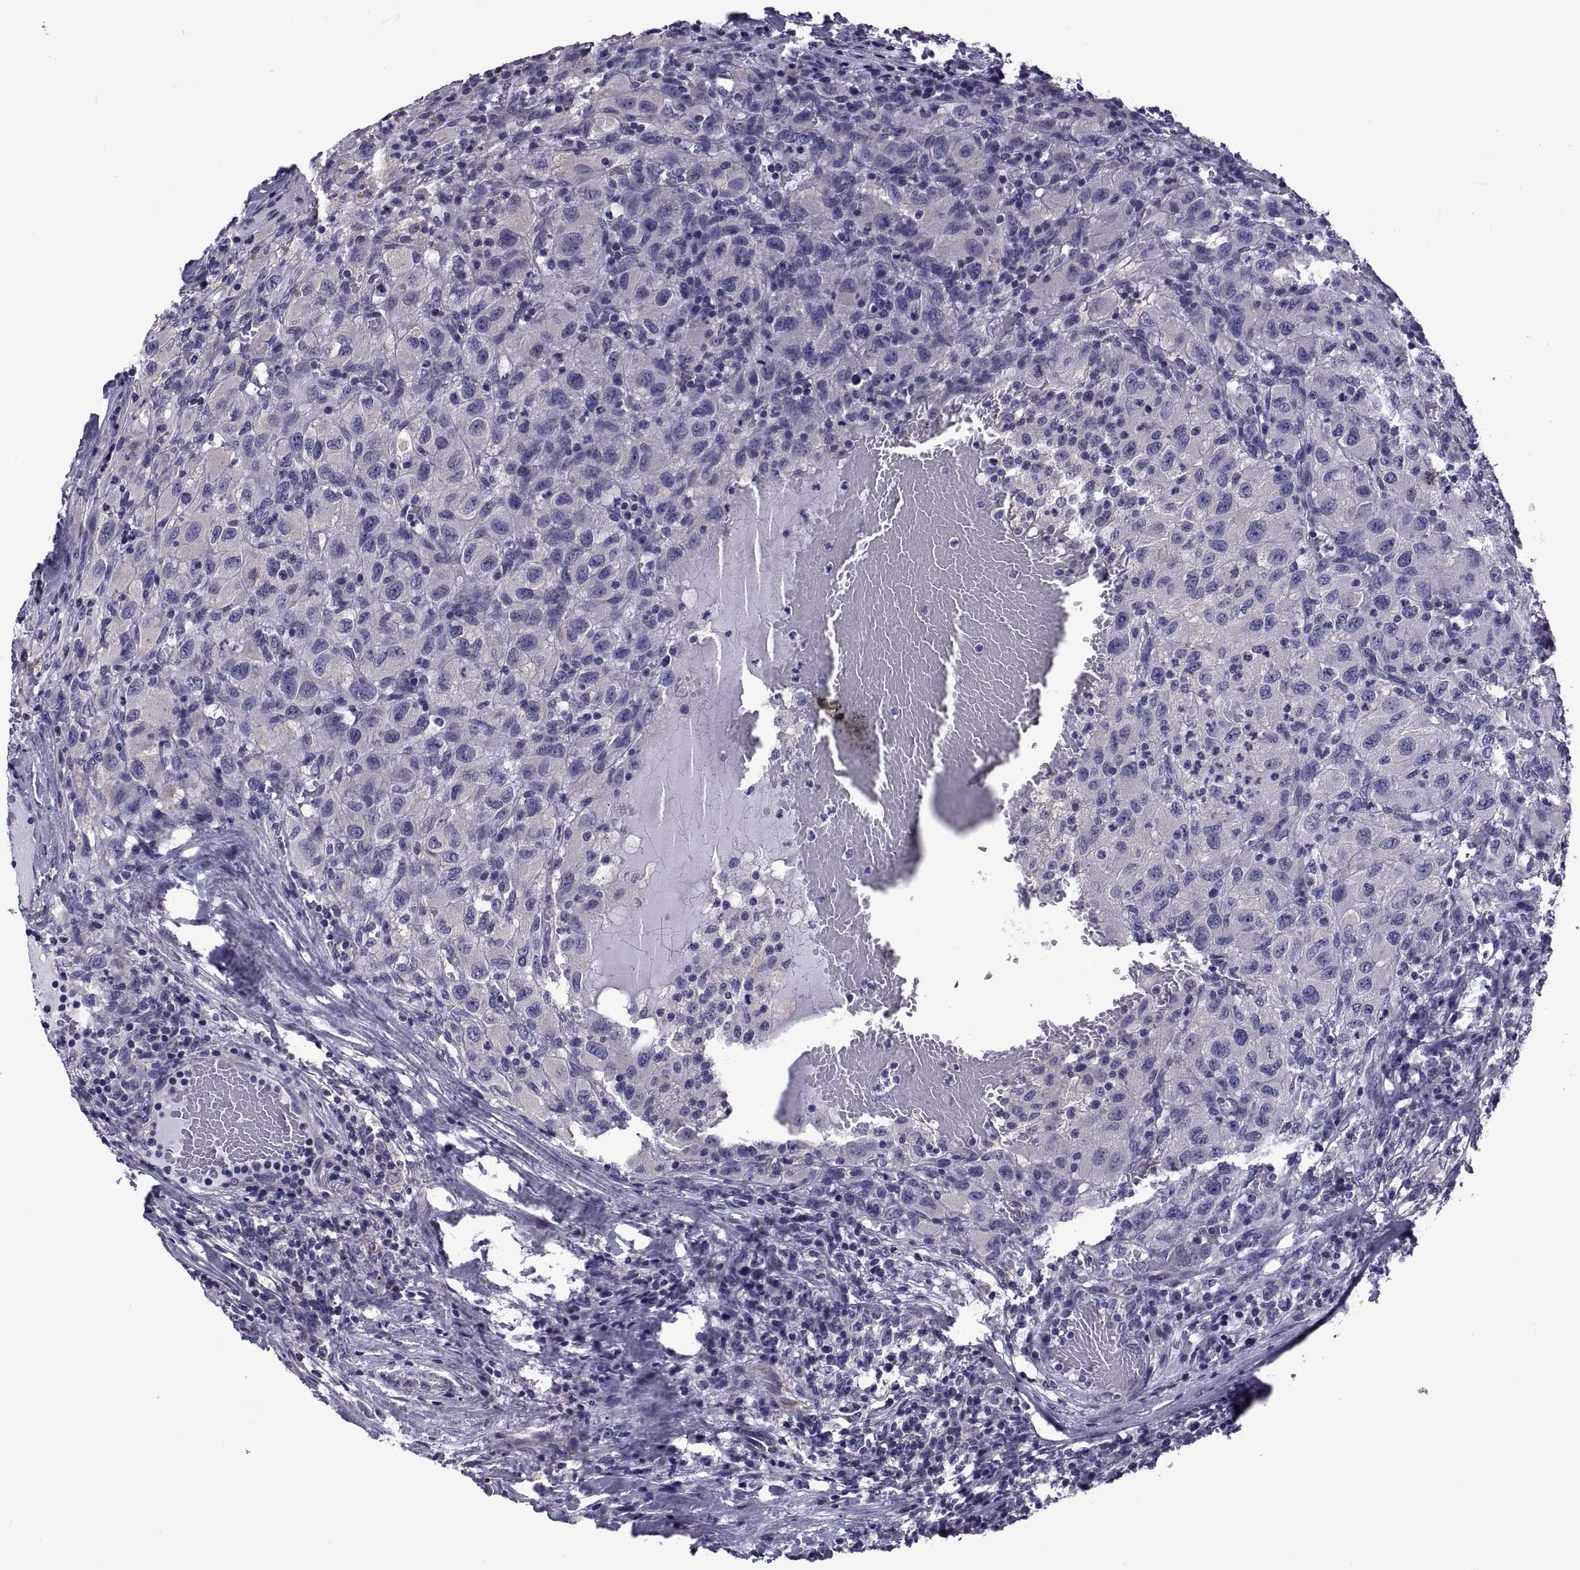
{"staining": {"intensity": "negative", "quantity": "none", "location": "none"}, "tissue": "renal cancer", "cell_type": "Tumor cells", "image_type": "cancer", "snomed": [{"axis": "morphology", "description": "Adenocarcinoma, NOS"}, {"axis": "topography", "description": "Kidney"}], "caption": "Immunohistochemistry (IHC) of human renal cancer (adenocarcinoma) exhibits no staining in tumor cells. (DAB immunohistochemistry, high magnification).", "gene": "TMC3", "patient": {"sex": "female", "age": 67}}